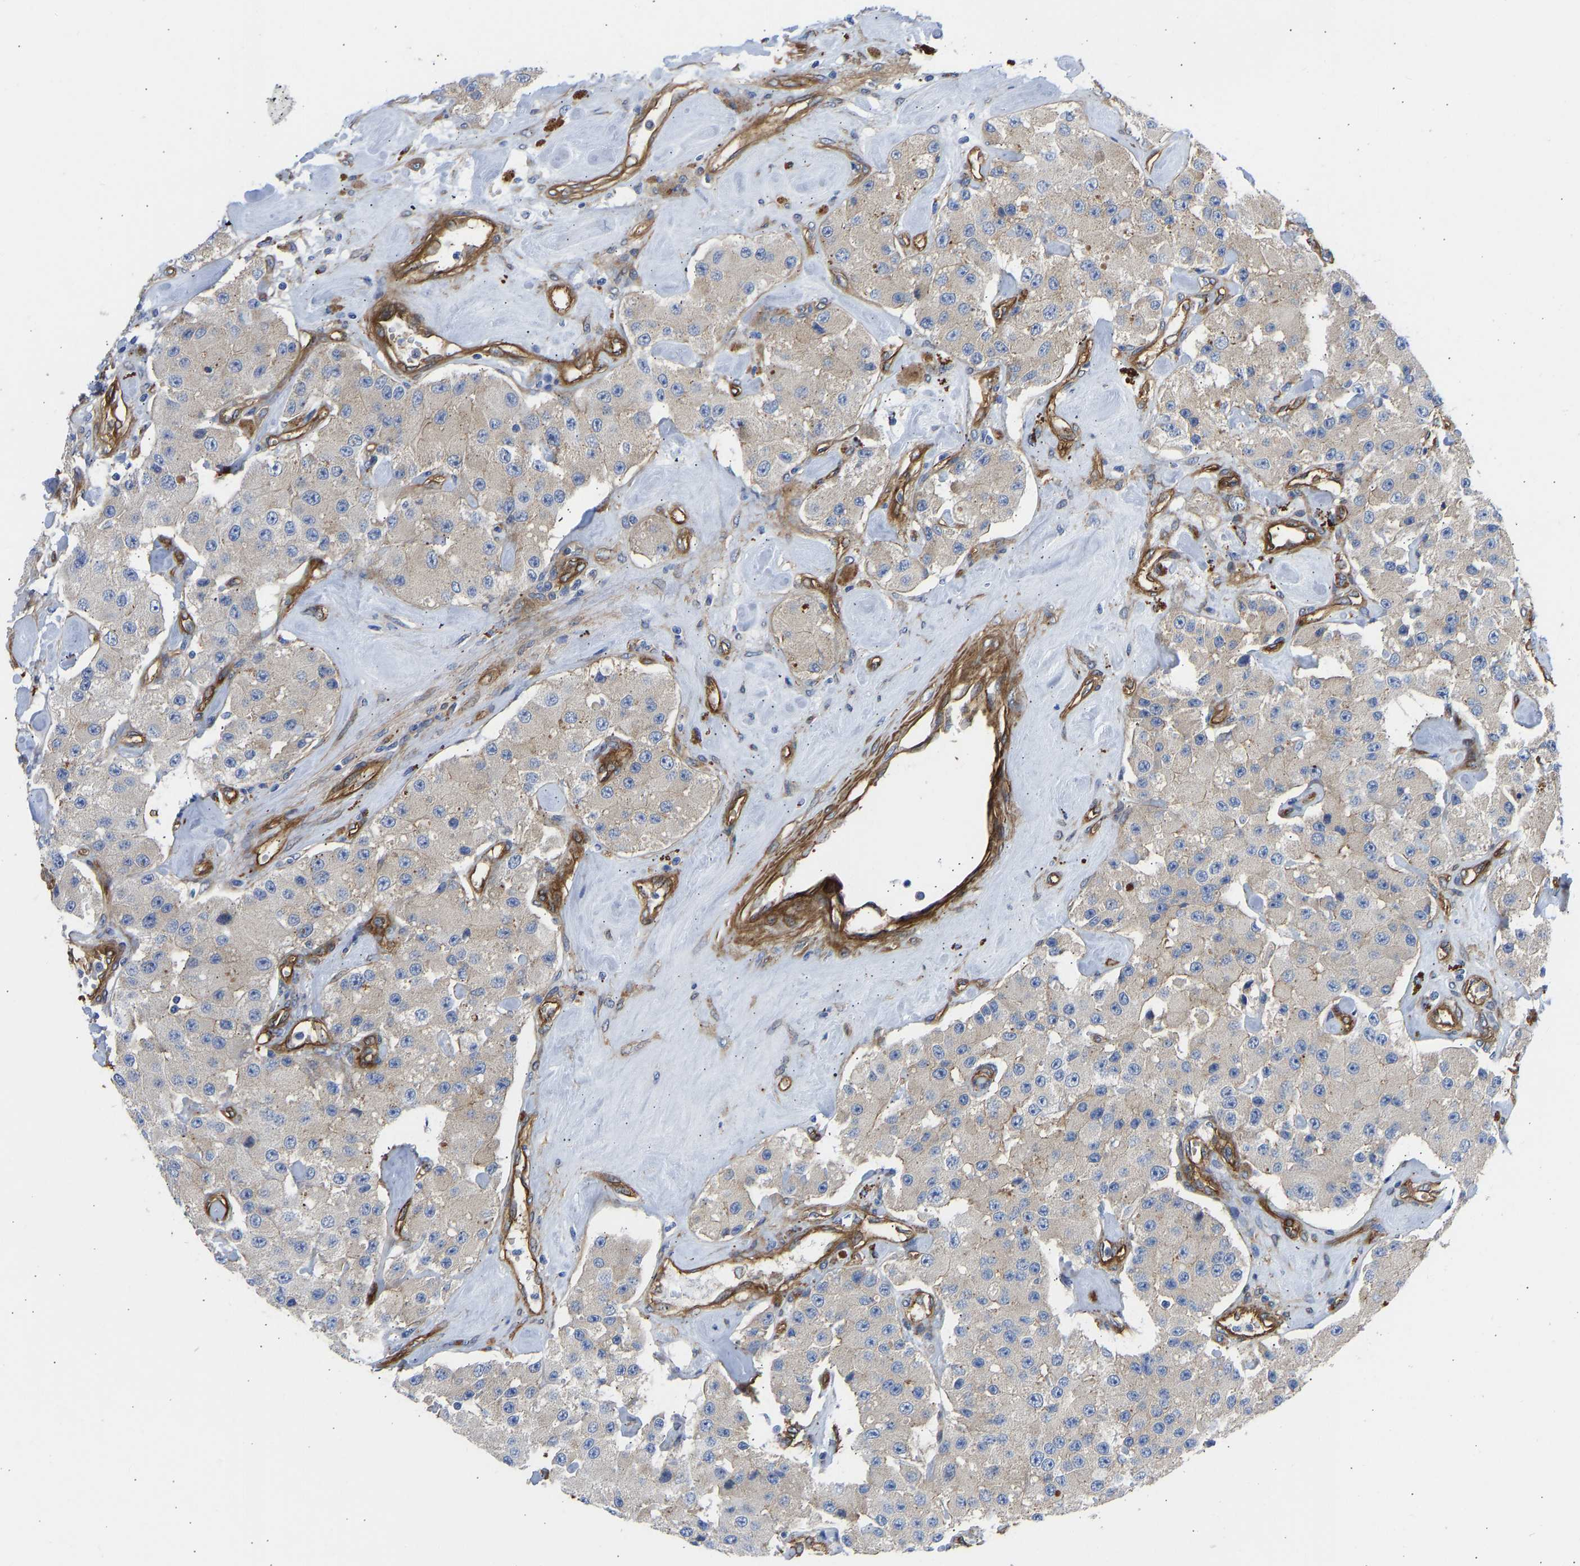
{"staining": {"intensity": "weak", "quantity": "25%-75%", "location": "cytoplasmic/membranous"}, "tissue": "carcinoid", "cell_type": "Tumor cells", "image_type": "cancer", "snomed": [{"axis": "morphology", "description": "Carcinoid, malignant, NOS"}, {"axis": "topography", "description": "Pancreas"}], "caption": "Protein staining reveals weak cytoplasmic/membranous positivity in approximately 25%-75% of tumor cells in carcinoid (malignant).", "gene": "MYO1C", "patient": {"sex": "male", "age": 41}}